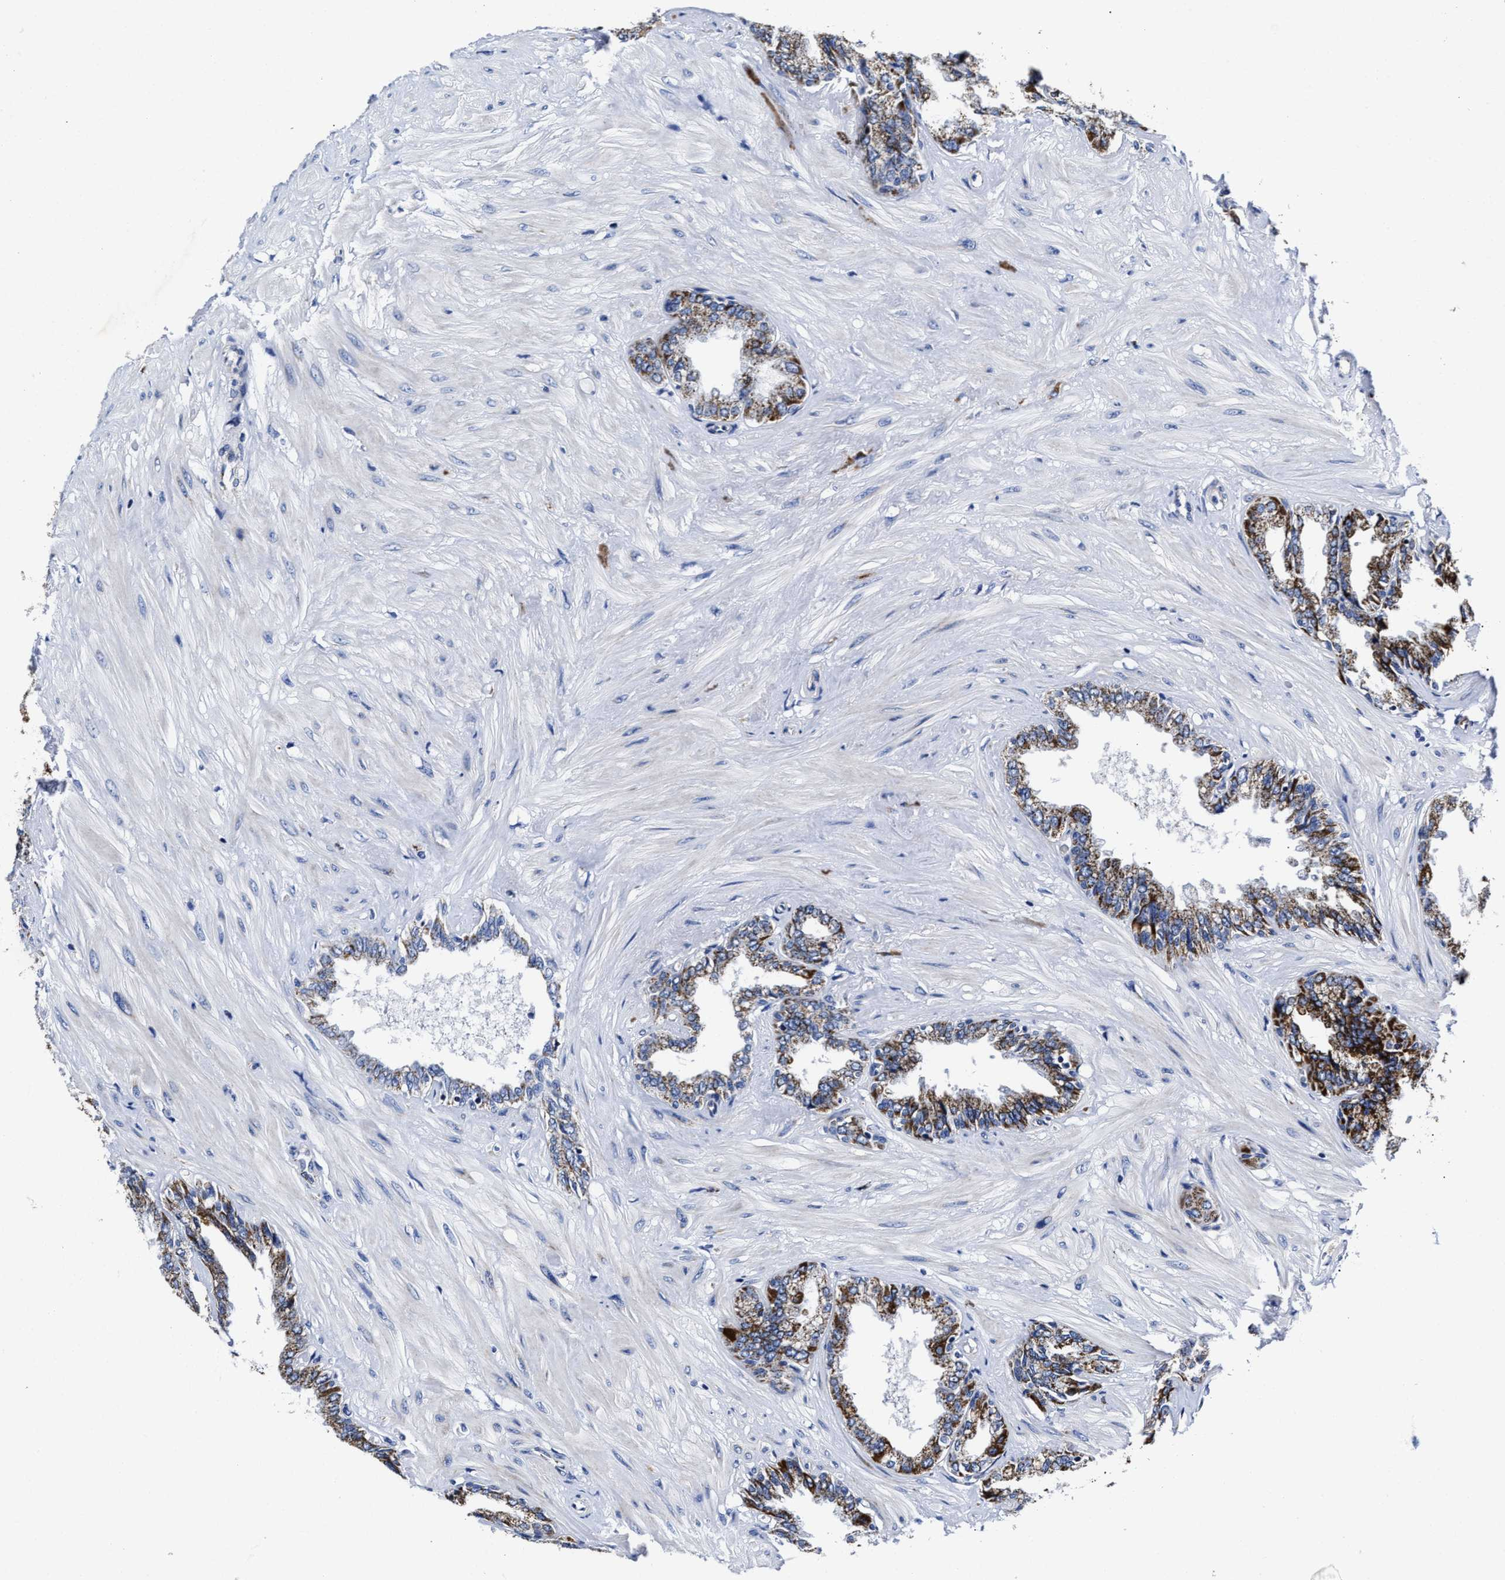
{"staining": {"intensity": "strong", "quantity": ">75%", "location": "cytoplasmic/membranous"}, "tissue": "seminal vesicle", "cell_type": "Glandular cells", "image_type": "normal", "snomed": [{"axis": "morphology", "description": "Normal tissue, NOS"}, {"axis": "topography", "description": "Seminal veicle"}], "caption": "The image reveals staining of benign seminal vesicle, revealing strong cytoplasmic/membranous protein positivity (brown color) within glandular cells.", "gene": "HINT2", "patient": {"sex": "male", "age": 46}}